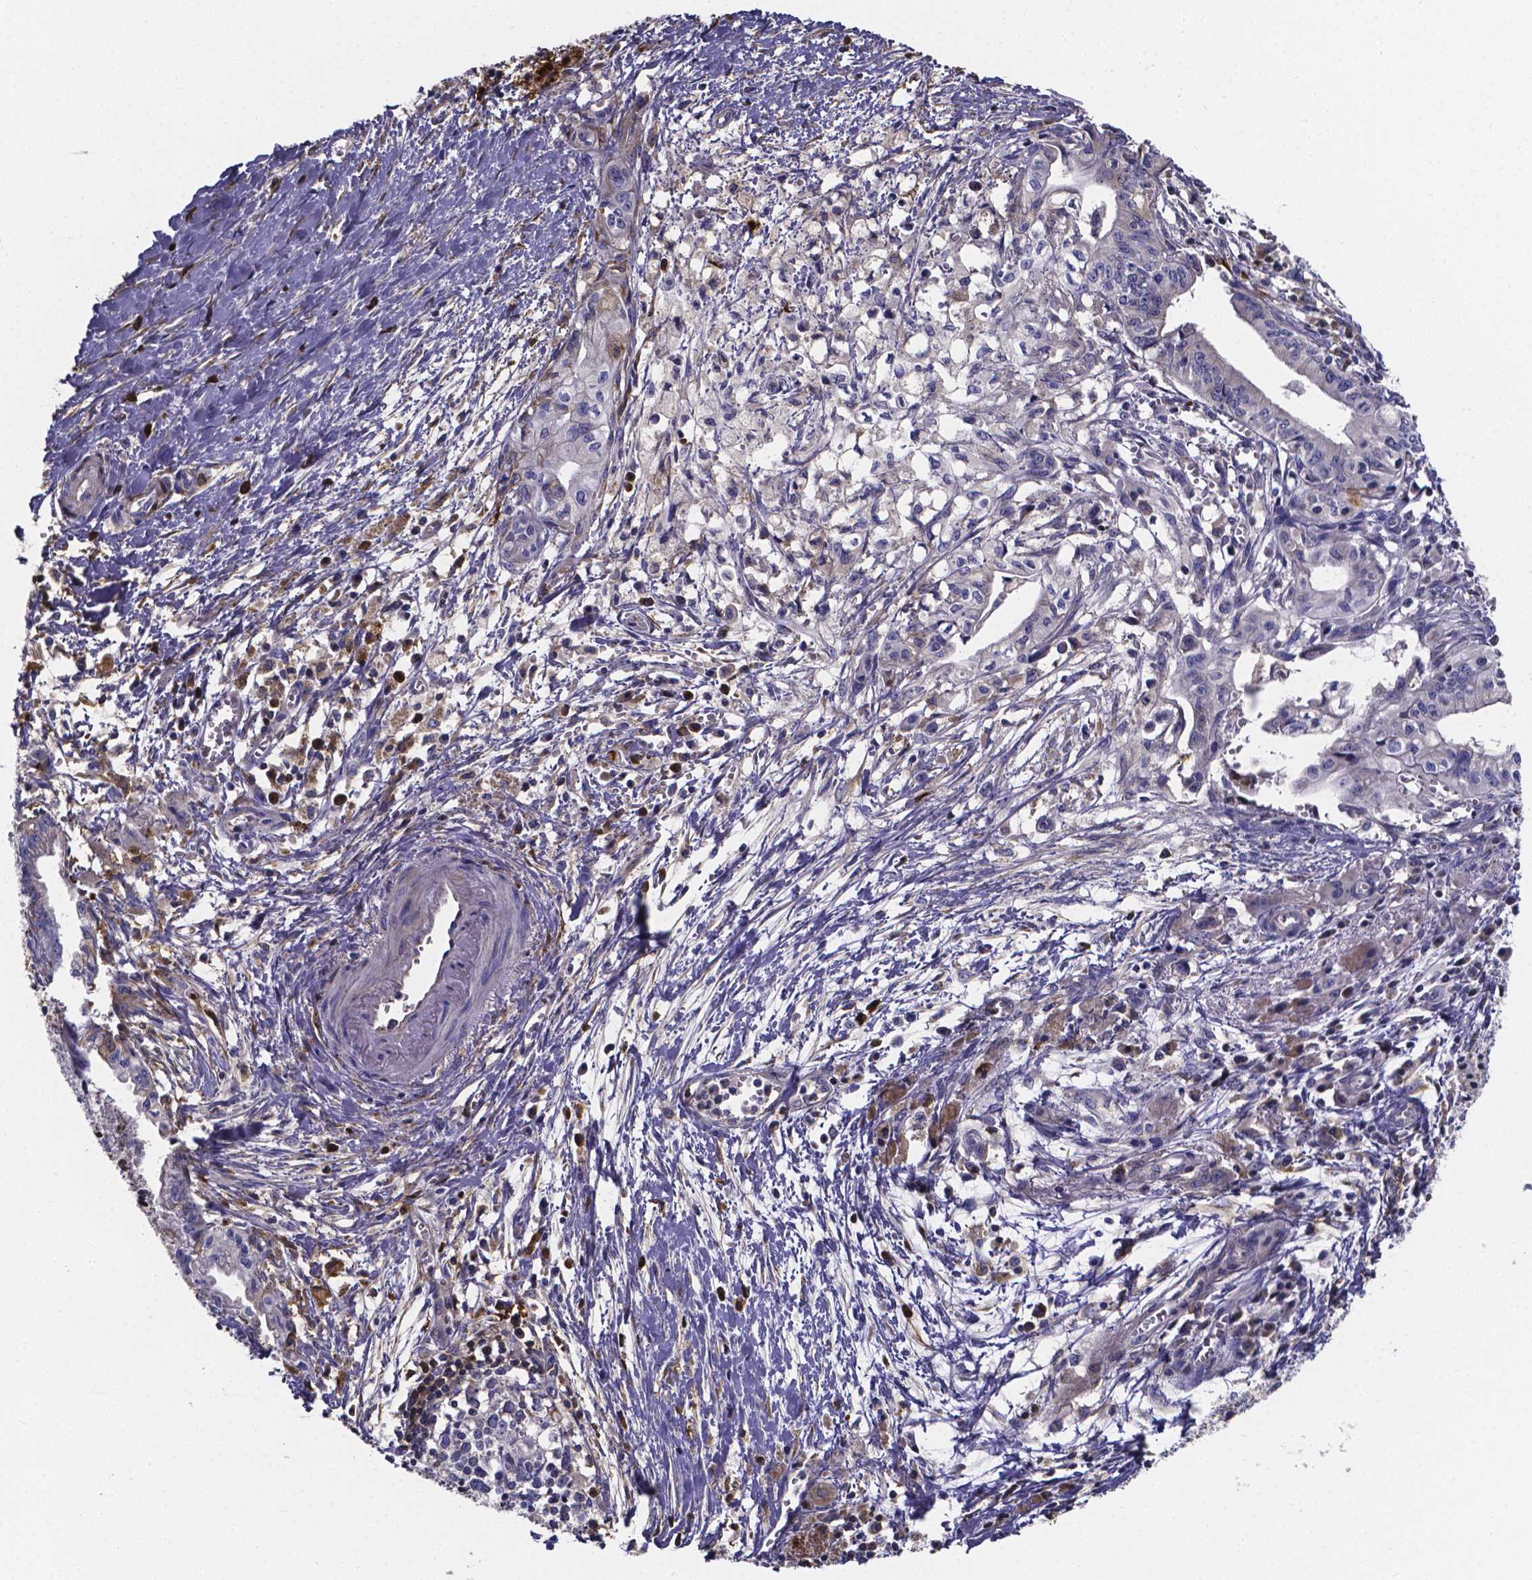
{"staining": {"intensity": "negative", "quantity": "none", "location": "none"}, "tissue": "pancreatic cancer", "cell_type": "Tumor cells", "image_type": "cancer", "snomed": [{"axis": "morphology", "description": "Adenocarcinoma, NOS"}, {"axis": "topography", "description": "Pancreas"}], "caption": "This is a histopathology image of immunohistochemistry staining of pancreatic cancer, which shows no staining in tumor cells.", "gene": "SFRP4", "patient": {"sex": "female", "age": 61}}